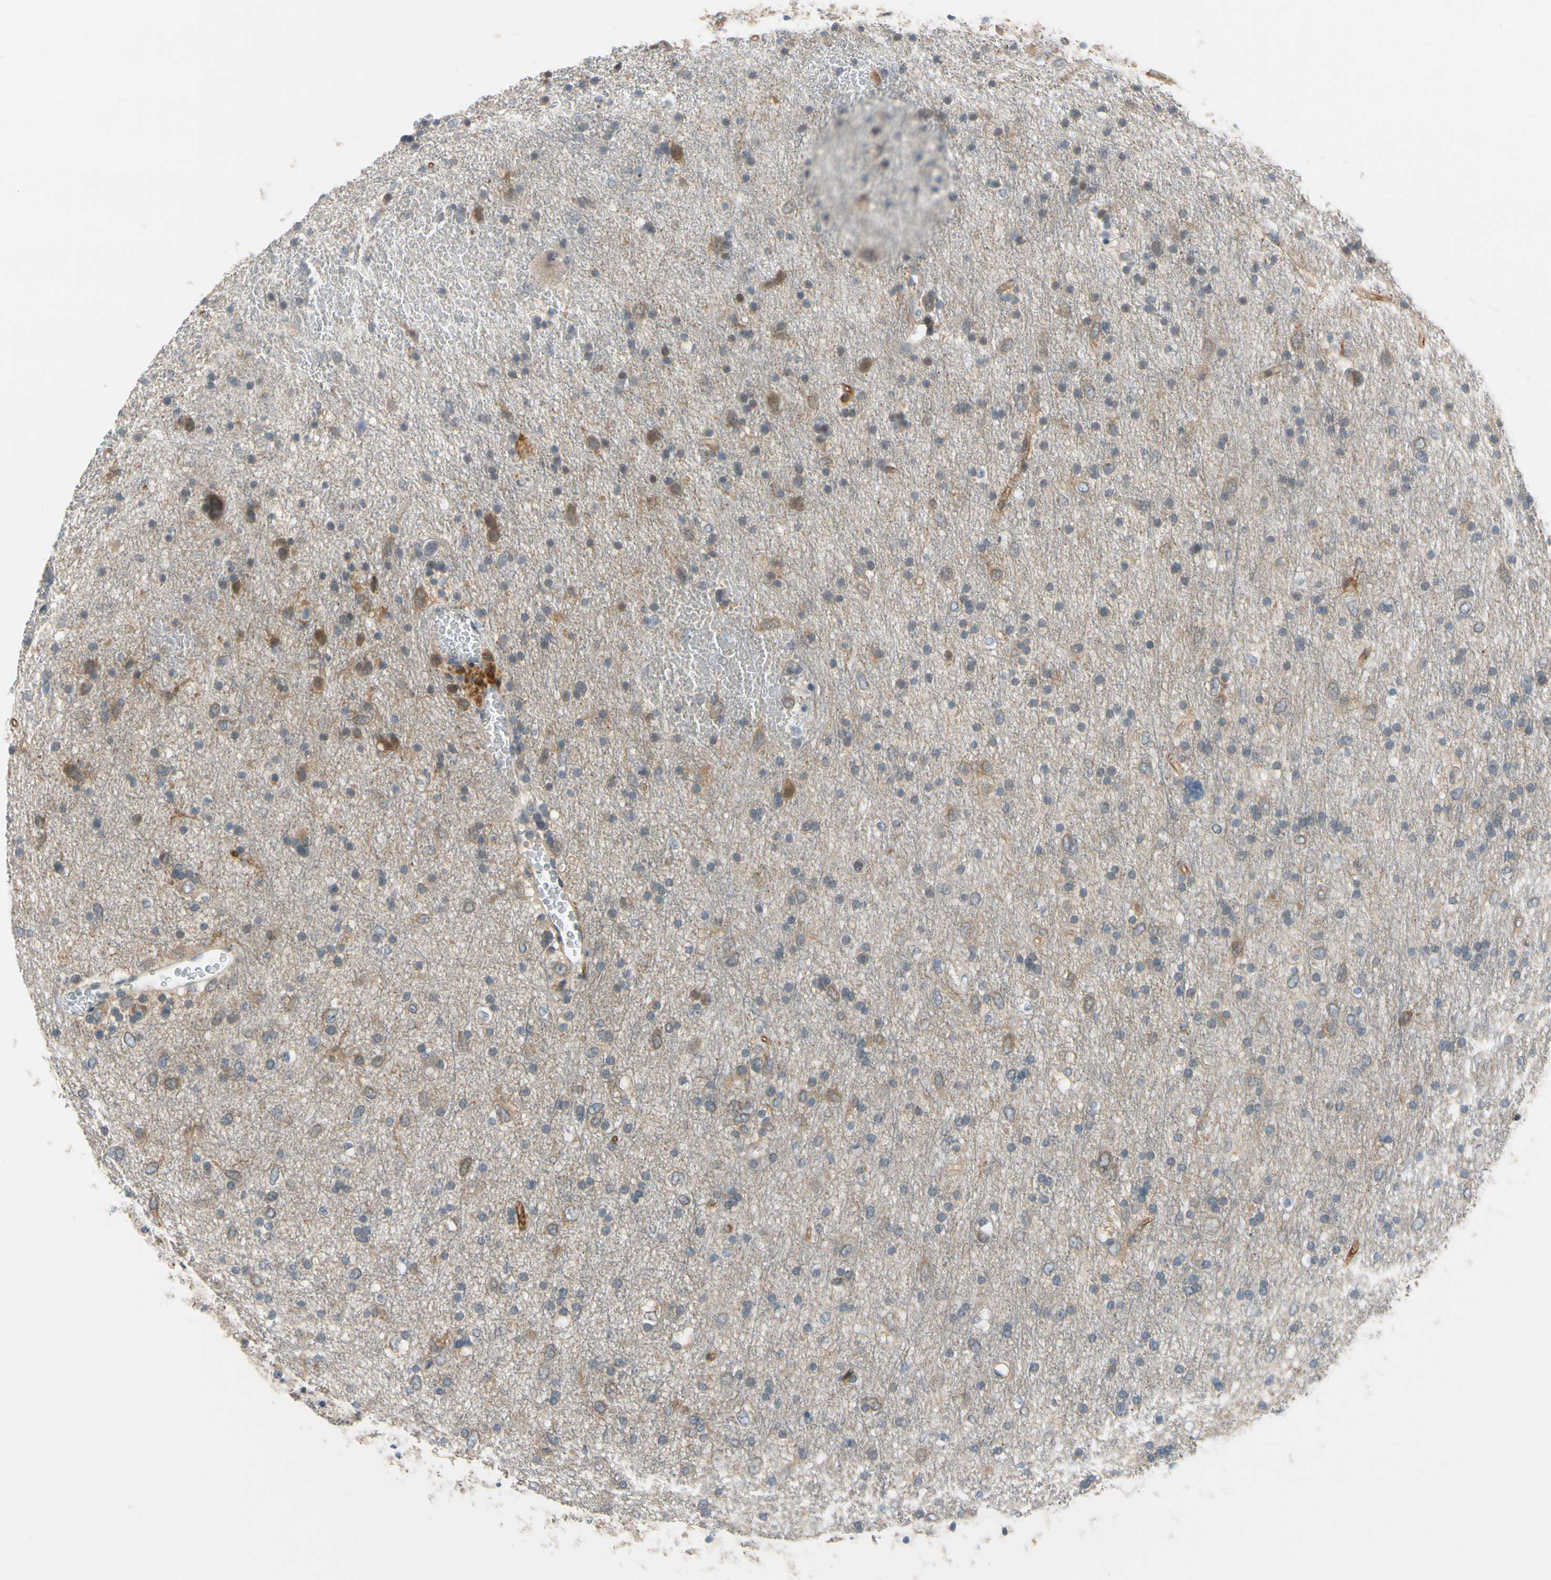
{"staining": {"intensity": "moderate", "quantity": "25%-75%", "location": "cytoplasmic/membranous"}, "tissue": "glioma", "cell_type": "Tumor cells", "image_type": "cancer", "snomed": [{"axis": "morphology", "description": "Glioma, malignant, Low grade"}, {"axis": "topography", "description": "Brain"}], "caption": "A brown stain labels moderate cytoplasmic/membranous staining of a protein in human malignant glioma (low-grade) tumor cells. The staining is performed using DAB brown chromogen to label protein expression. The nuclei are counter-stained blue using hematoxylin.", "gene": "CFAP36", "patient": {"sex": "male", "age": 77}}